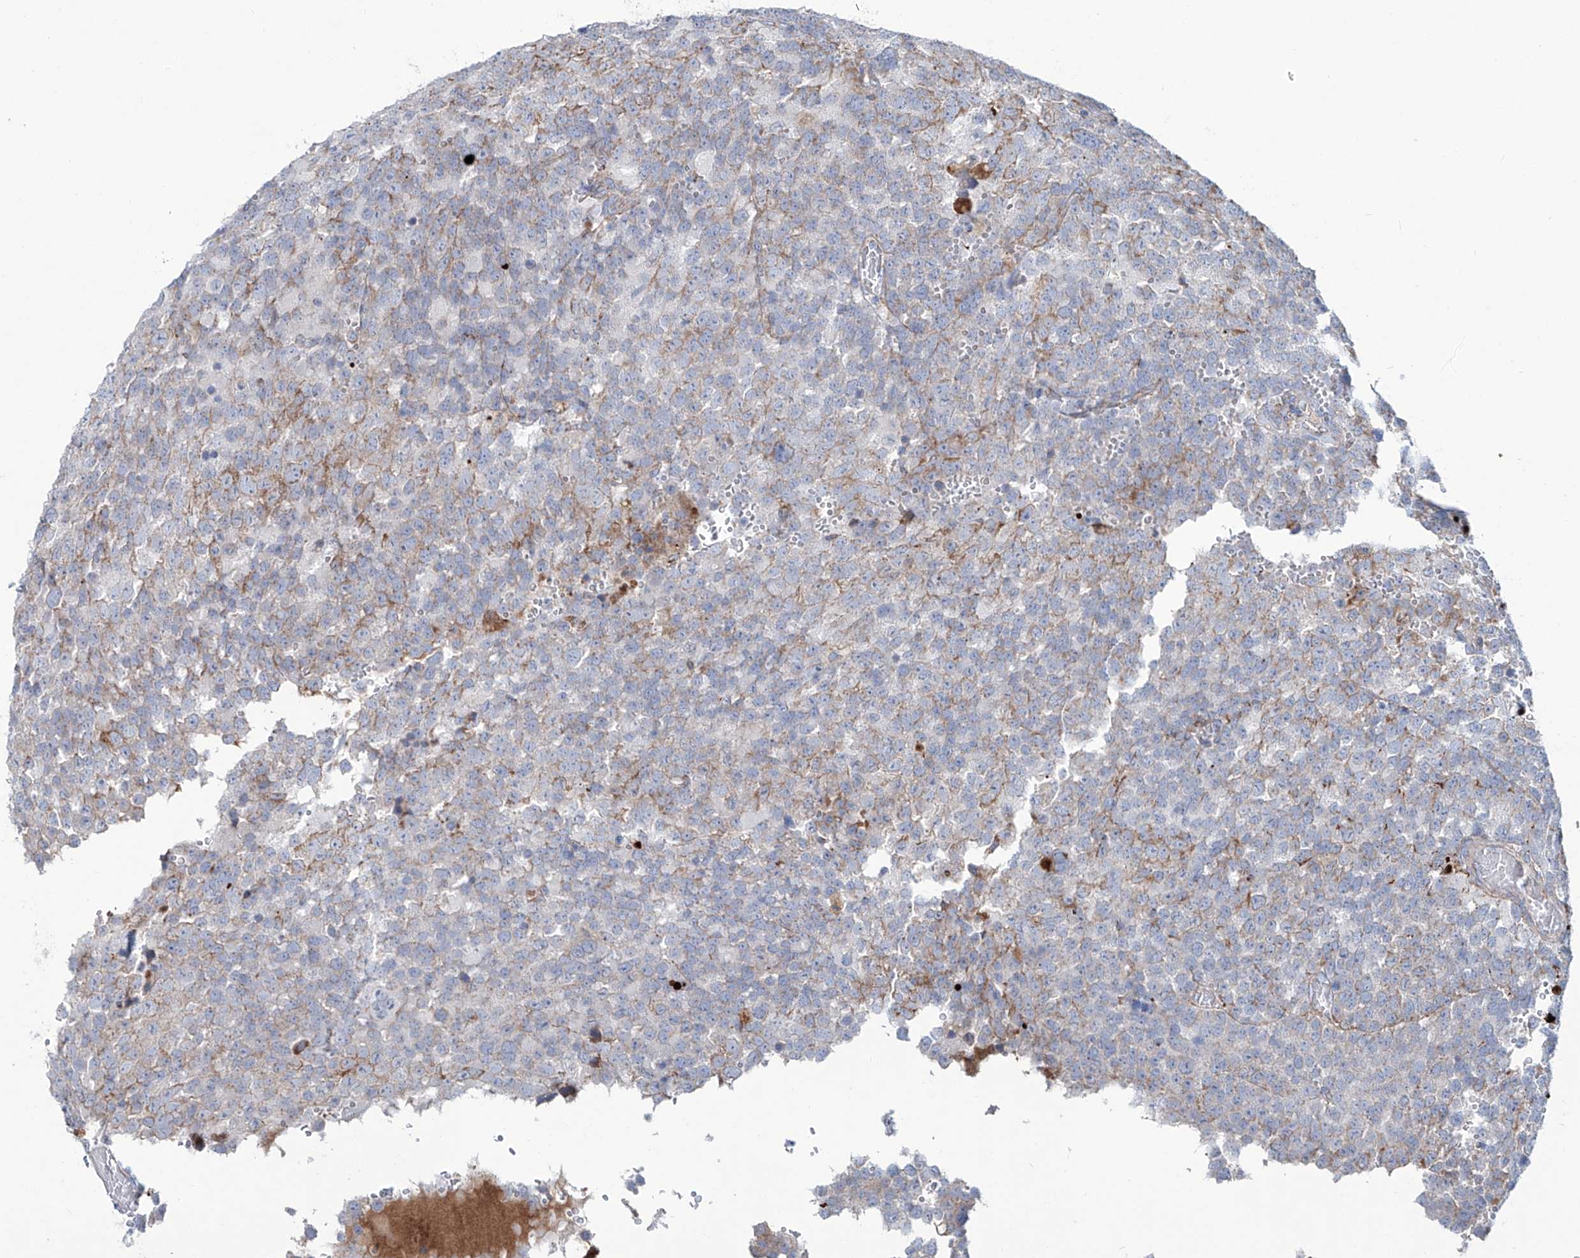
{"staining": {"intensity": "weak", "quantity": "<25%", "location": "cytoplasmic/membranous"}, "tissue": "testis cancer", "cell_type": "Tumor cells", "image_type": "cancer", "snomed": [{"axis": "morphology", "description": "Seminoma, NOS"}, {"axis": "topography", "description": "Testis"}], "caption": "This photomicrograph is of seminoma (testis) stained with IHC to label a protein in brown with the nuclei are counter-stained blue. There is no positivity in tumor cells.", "gene": "CDH5", "patient": {"sex": "male", "age": 71}}